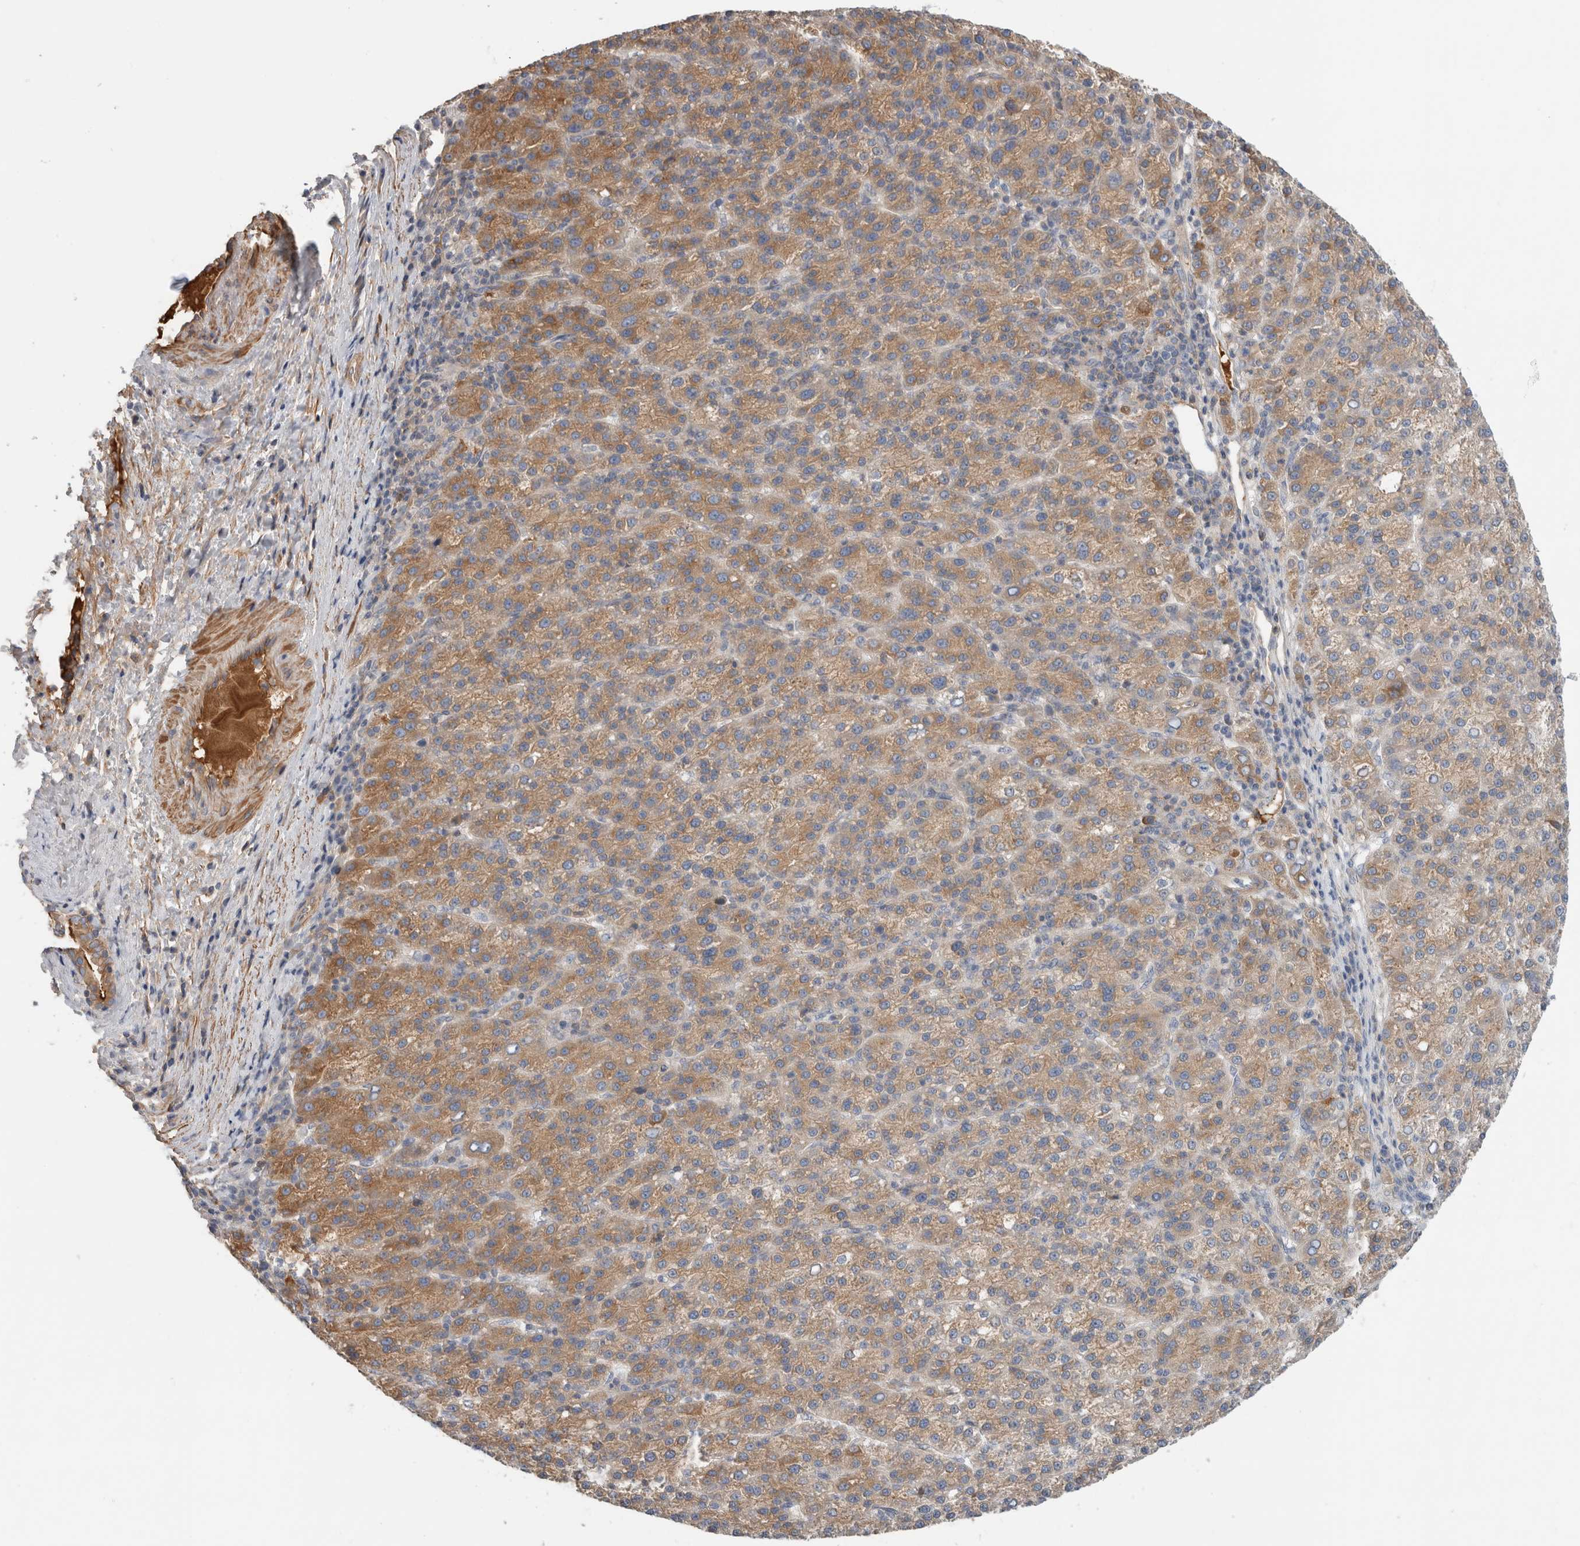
{"staining": {"intensity": "moderate", "quantity": ">75%", "location": "cytoplasmic/membranous"}, "tissue": "liver cancer", "cell_type": "Tumor cells", "image_type": "cancer", "snomed": [{"axis": "morphology", "description": "Carcinoma, Hepatocellular, NOS"}, {"axis": "topography", "description": "Liver"}], "caption": "IHC of human liver cancer exhibits medium levels of moderate cytoplasmic/membranous positivity in approximately >75% of tumor cells.", "gene": "CFI", "patient": {"sex": "female", "age": 58}}